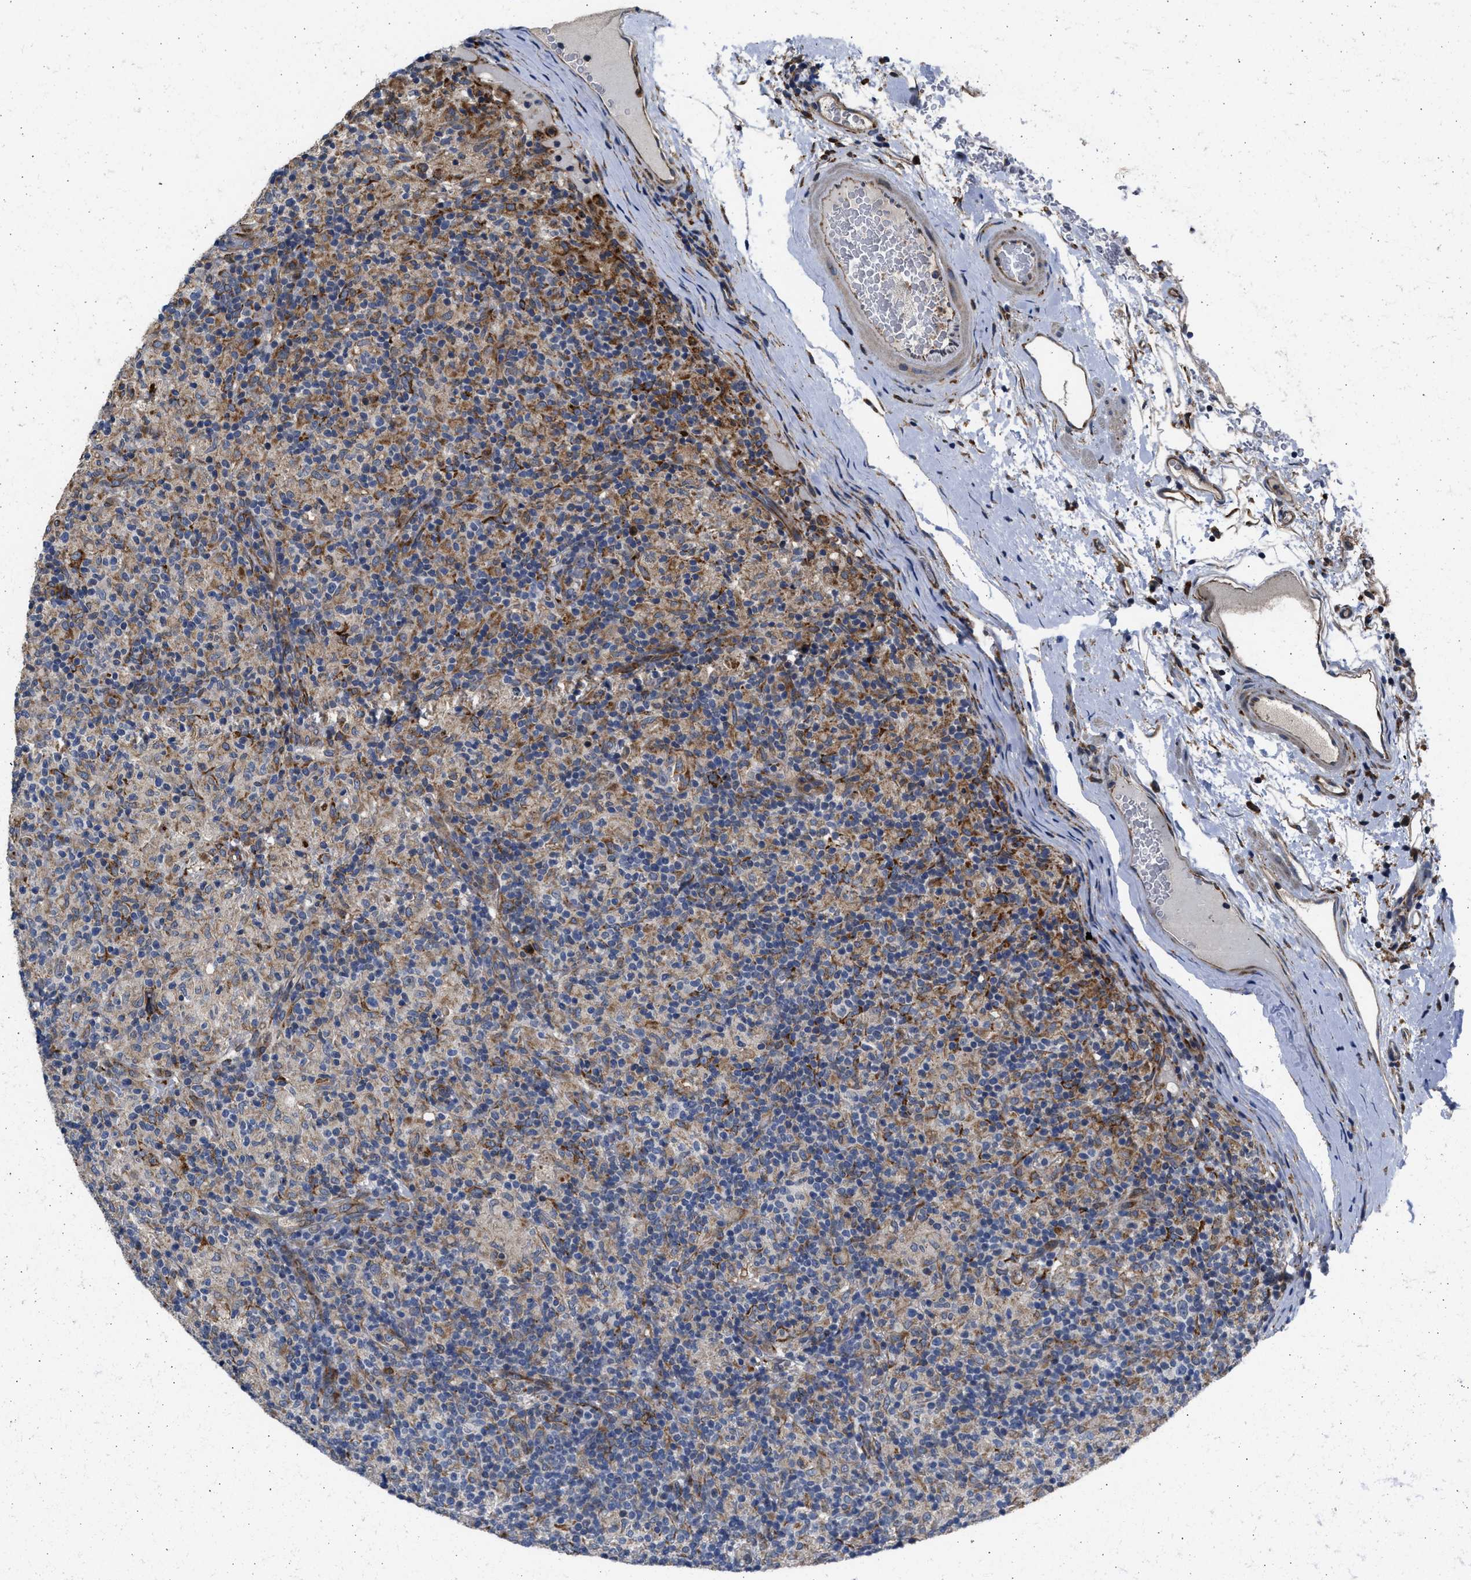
{"staining": {"intensity": "weak", "quantity": "25%-75%", "location": "cytoplasmic/membranous"}, "tissue": "lymphoma", "cell_type": "Tumor cells", "image_type": "cancer", "snomed": [{"axis": "morphology", "description": "Hodgkin's disease, NOS"}, {"axis": "topography", "description": "Lymph node"}], "caption": "A low amount of weak cytoplasmic/membranous expression is present in approximately 25%-75% of tumor cells in lymphoma tissue.", "gene": "PLD2", "patient": {"sex": "male", "age": 70}}